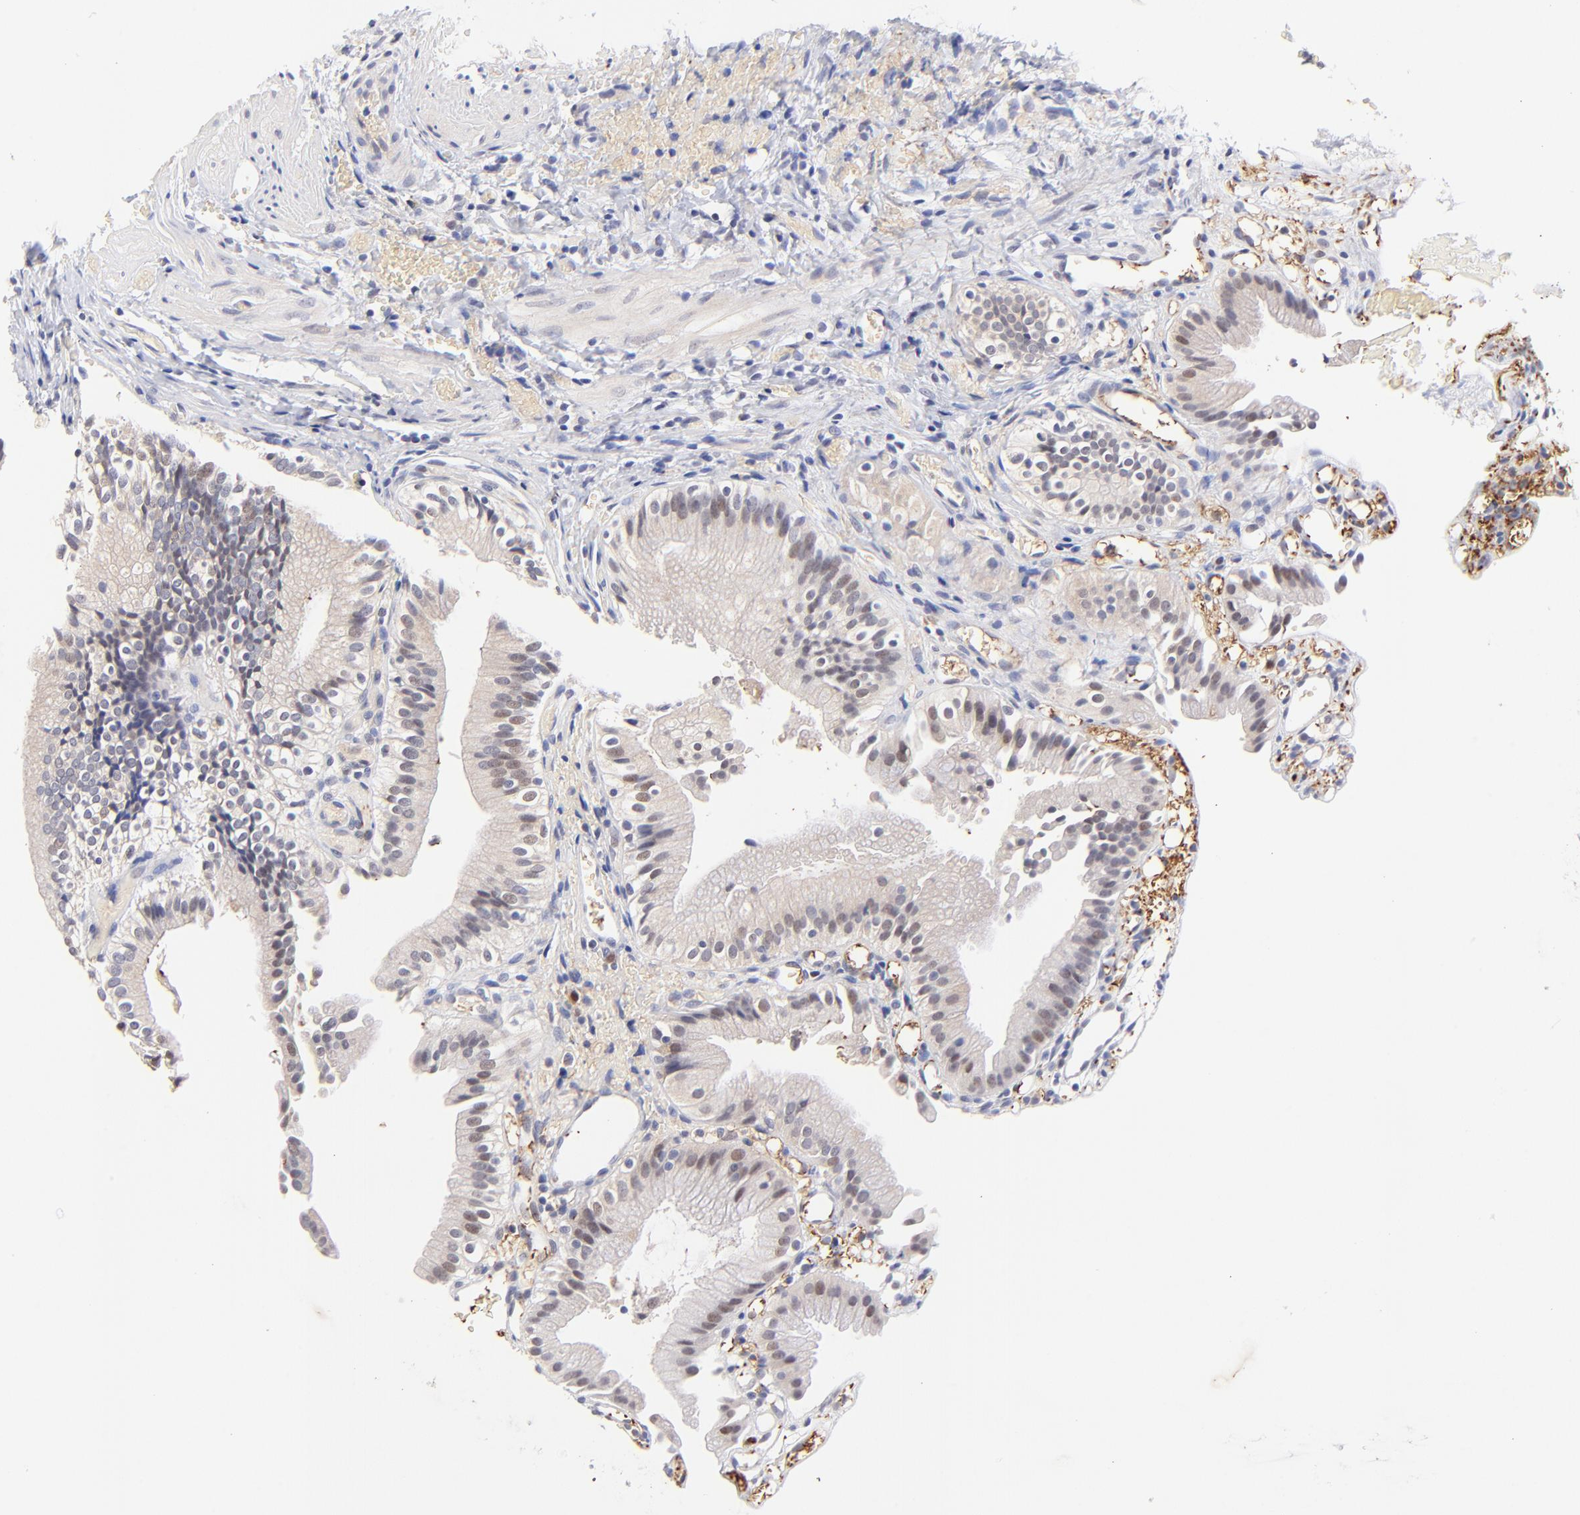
{"staining": {"intensity": "weak", "quantity": "25%-75%", "location": "cytoplasmic/membranous"}, "tissue": "gallbladder", "cell_type": "Glandular cells", "image_type": "normal", "snomed": [{"axis": "morphology", "description": "Normal tissue, NOS"}, {"axis": "topography", "description": "Gallbladder"}], "caption": "DAB (3,3'-diaminobenzidine) immunohistochemical staining of benign gallbladder exhibits weak cytoplasmic/membranous protein staining in approximately 25%-75% of glandular cells.", "gene": "ZNF155", "patient": {"sex": "male", "age": 65}}